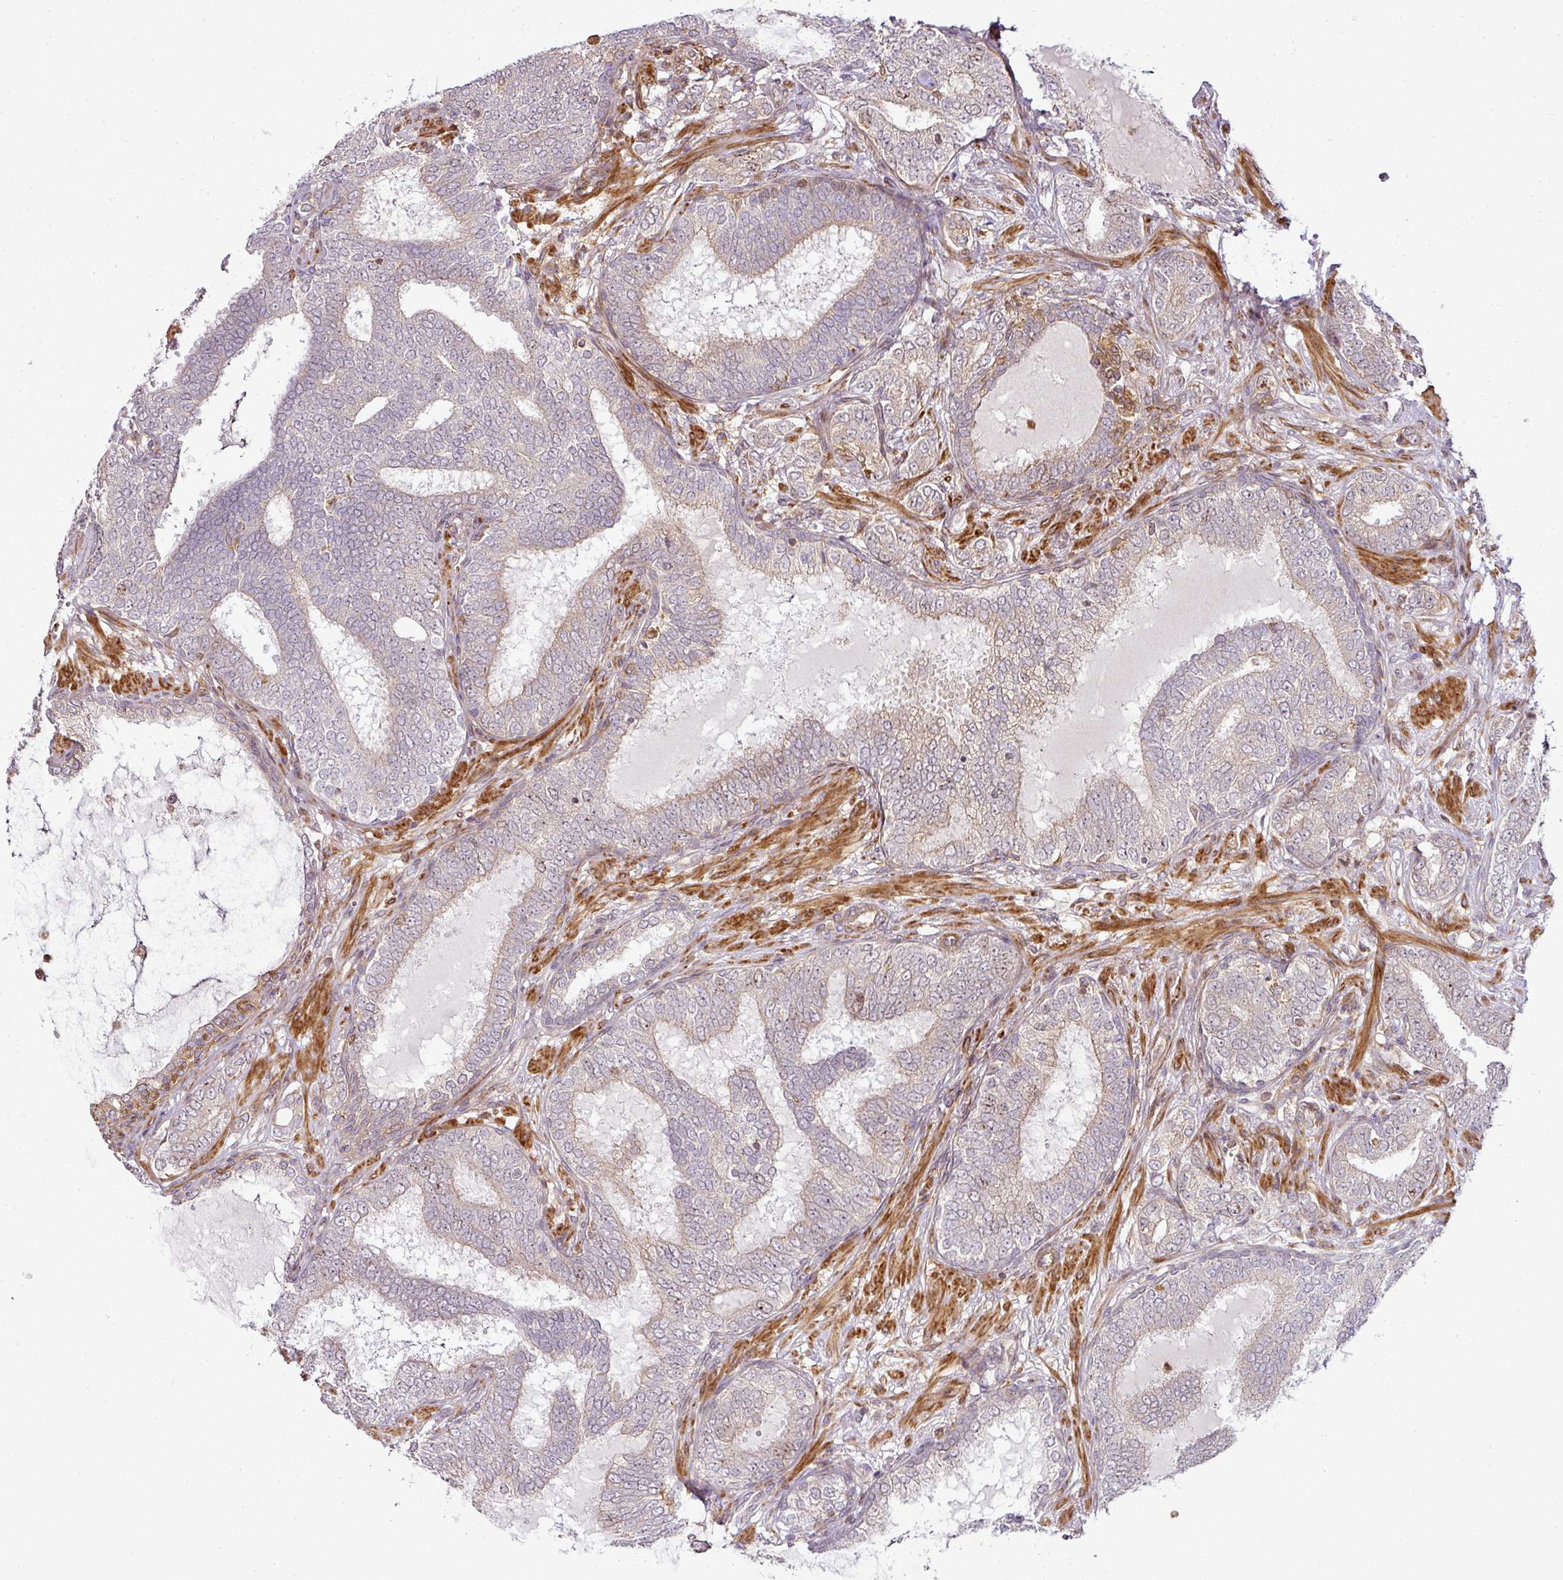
{"staining": {"intensity": "weak", "quantity": "<25%", "location": "cytoplasmic/membranous"}, "tissue": "prostate cancer", "cell_type": "Tumor cells", "image_type": "cancer", "snomed": [{"axis": "morphology", "description": "Adenocarcinoma, High grade"}, {"axis": "topography", "description": "Prostate"}], "caption": "Immunohistochemistry photomicrograph of prostate cancer (high-grade adenocarcinoma) stained for a protein (brown), which demonstrates no expression in tumor cells.", "gene": "ATAT1", "patient": {"sex": "male", "age": 72}}